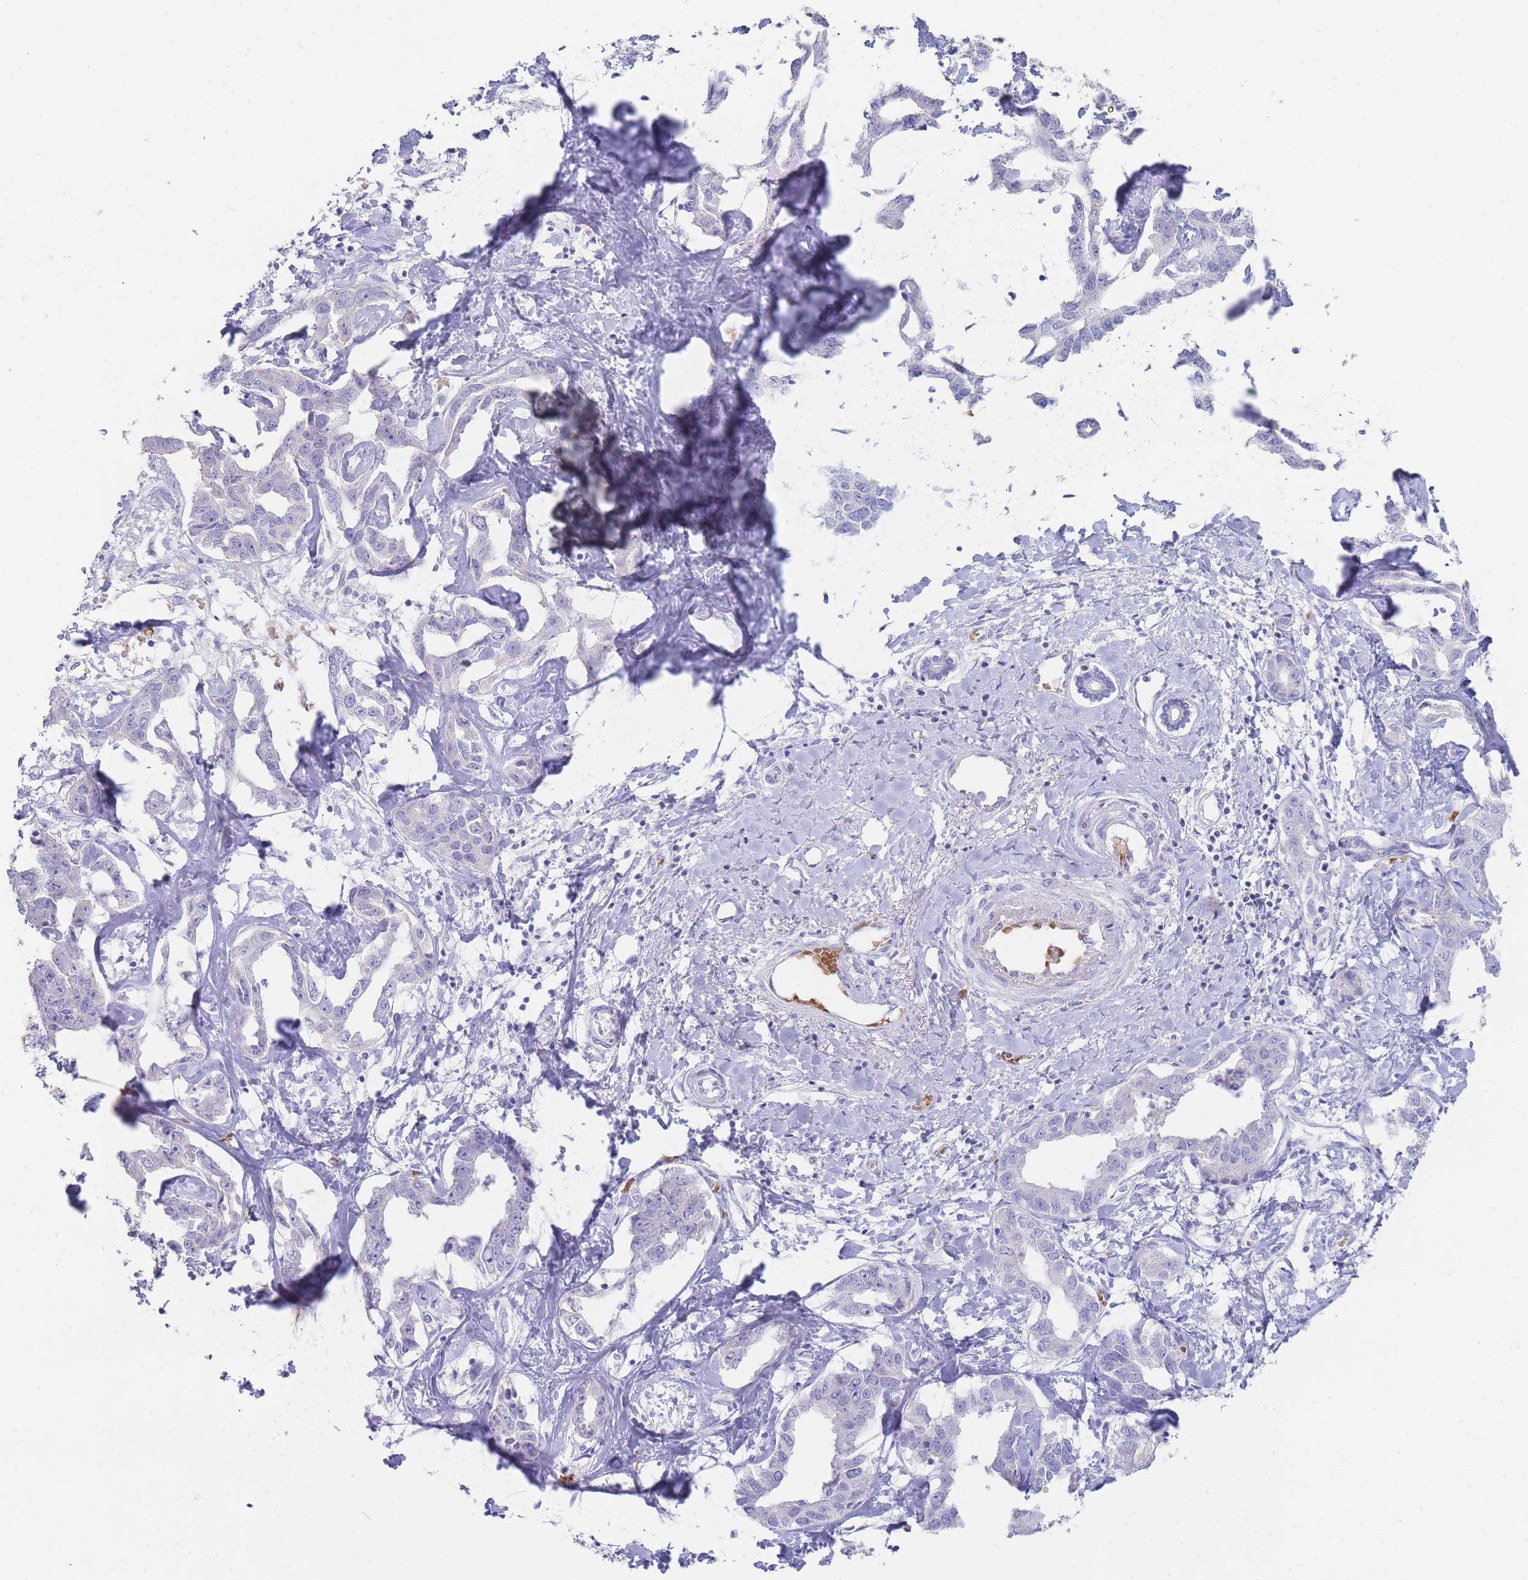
{"staining": {"intensity": "negative", "quantity": "none", "location": "none"}, "tissue": "liver cancer", "cell_type": "Tumor cells", "image_type": "cancer", "snomed": [{"axis": "morphology", "description": "Cholangiocarcinoma"}, {"axis": "topography", "description": "Liver"}], "caption": "This is a photomicrograph of immunohistochemistry staining of cholangiocarcinoma (liver), which shows no expression in tumor cells.", "gene": "HBG2", "patient": {"sex": "male", "age": 59}}